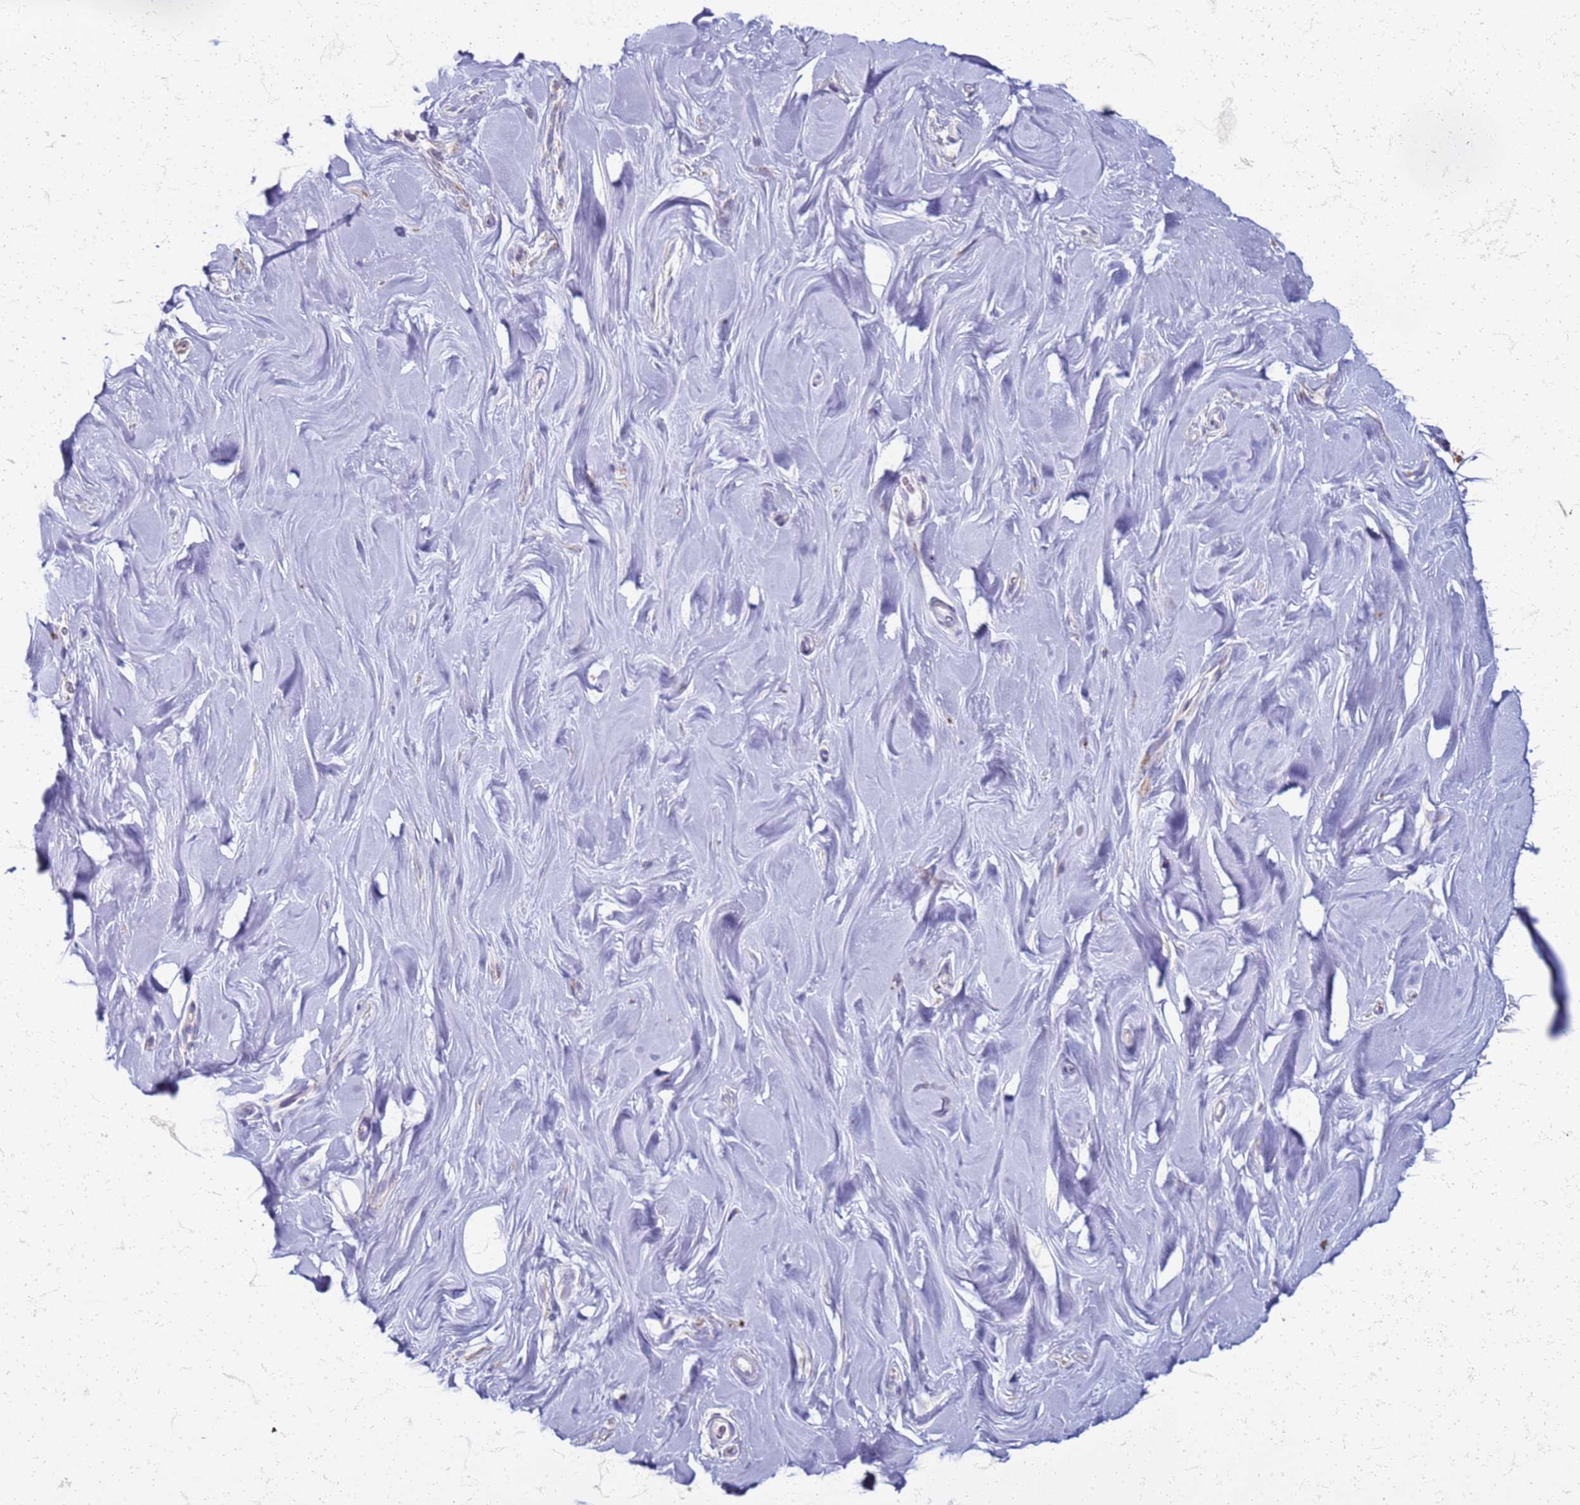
{"staining": {"intensity": "negative", "quantity": "none", "location": "none"}, "tissue": "adipose tissue", "cell_type": "Adipocytes", "image_type": "normal", "snomed": [{"axis": "morphology", "description": "Normal tissue, NOS"}, {"axis": "topography", "description": "Breast"}], "caption": "Immunohistochemistry image of benign human adipose tissue stained for a protein (brown), which displays no positivity in adipocytes.", "gene": "PDK3", "patient": {"sex": "female", "age": 26}}